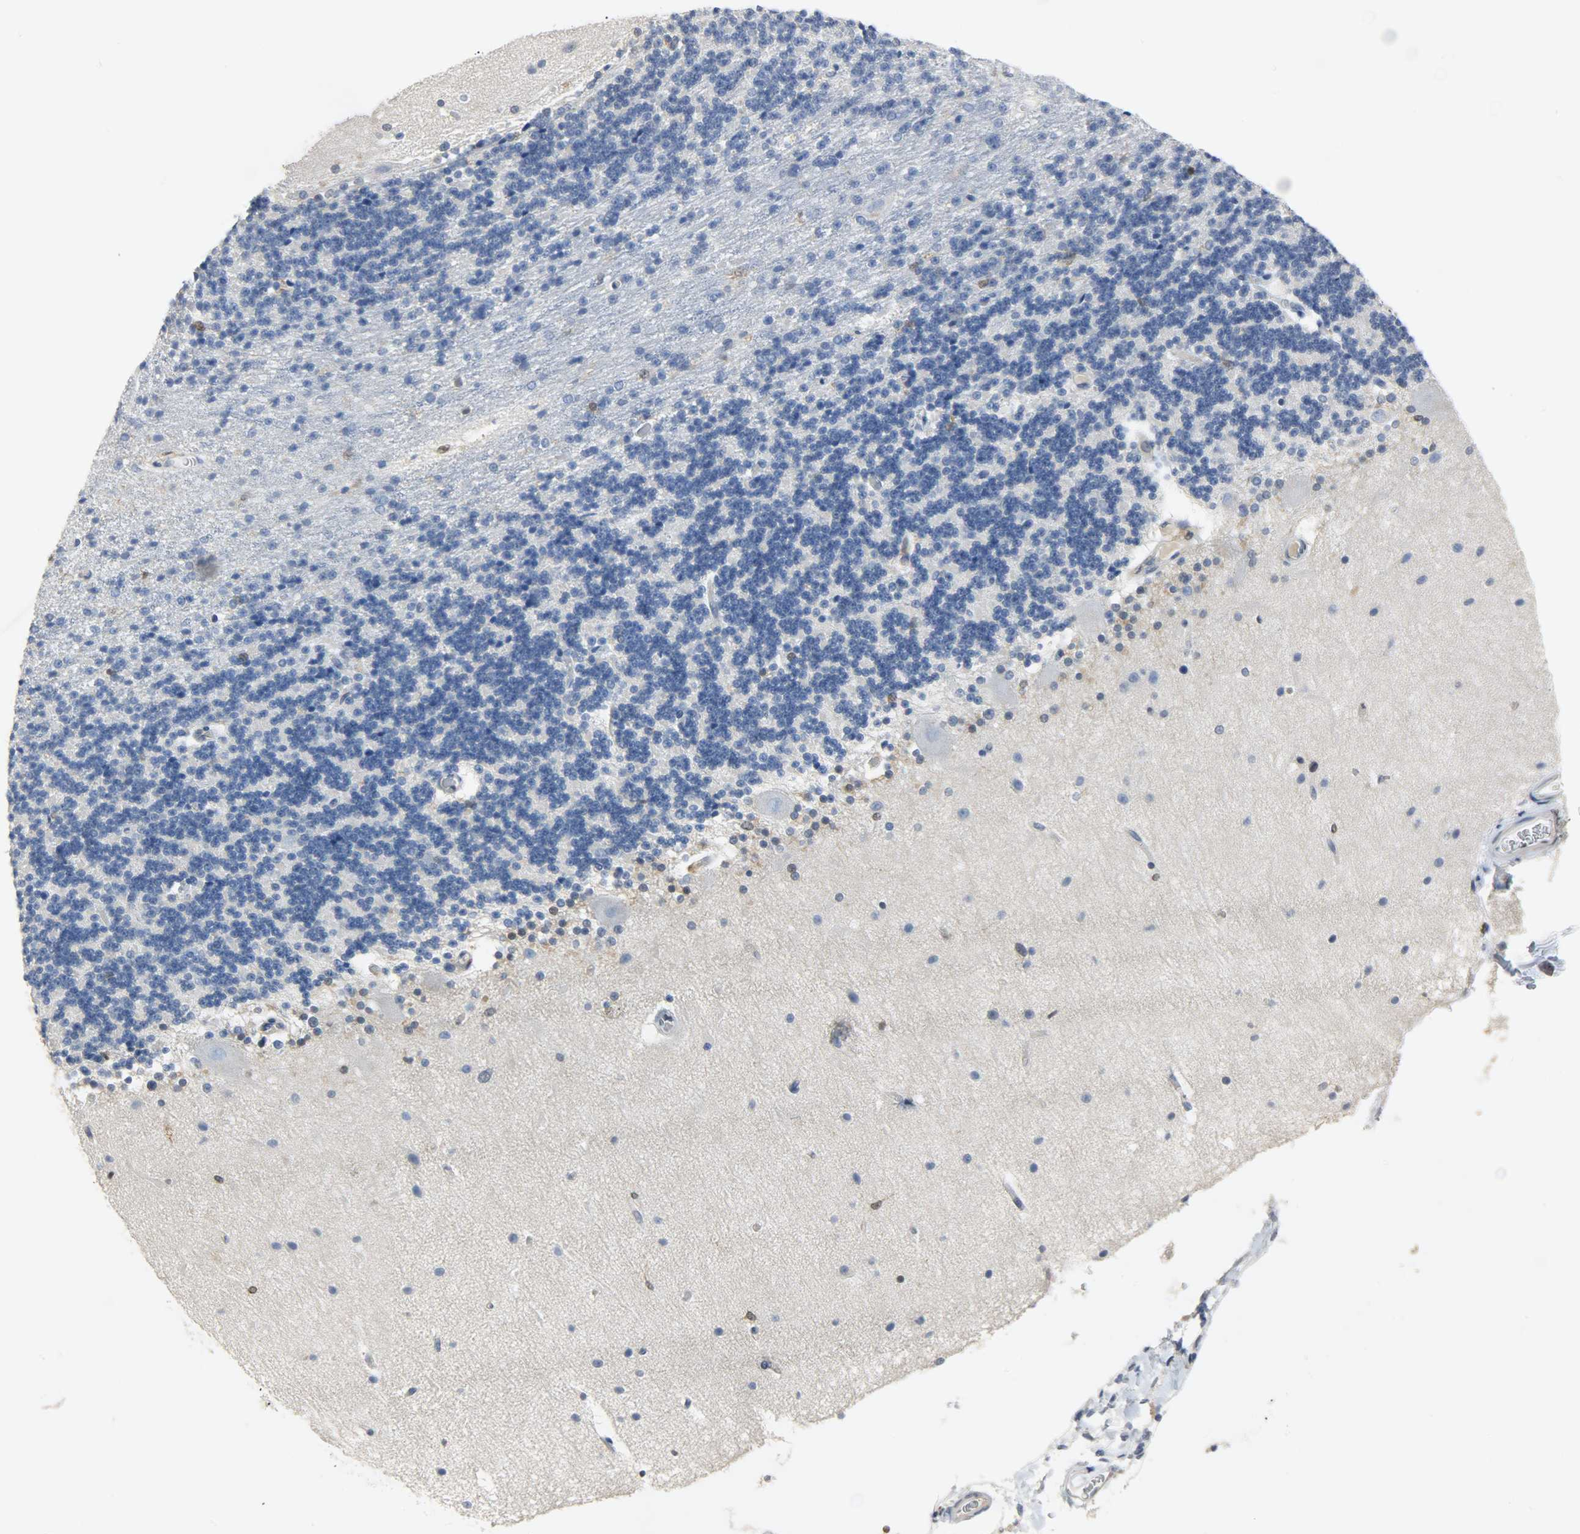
{"staining": {"intensity": "negative", "quantity": "none", "location": "none"}, "tissue": "cerebellum", "cell_type": "Cells in granular layer", "image_type": "normal", "snomed": [{"axis": "morphology", "description": "Normal tissue, NOS"}, {"axis": "topography", "description": "Cerebellum"}], "caption": "An immunohistochemistry (IHC) photomicrograph of normal cerebellum is shown. There is no staining in cells in granular layer of cerebellum.", "gene": "EIF4EBP1", "patient": {"sex": "female", "age": 54}}